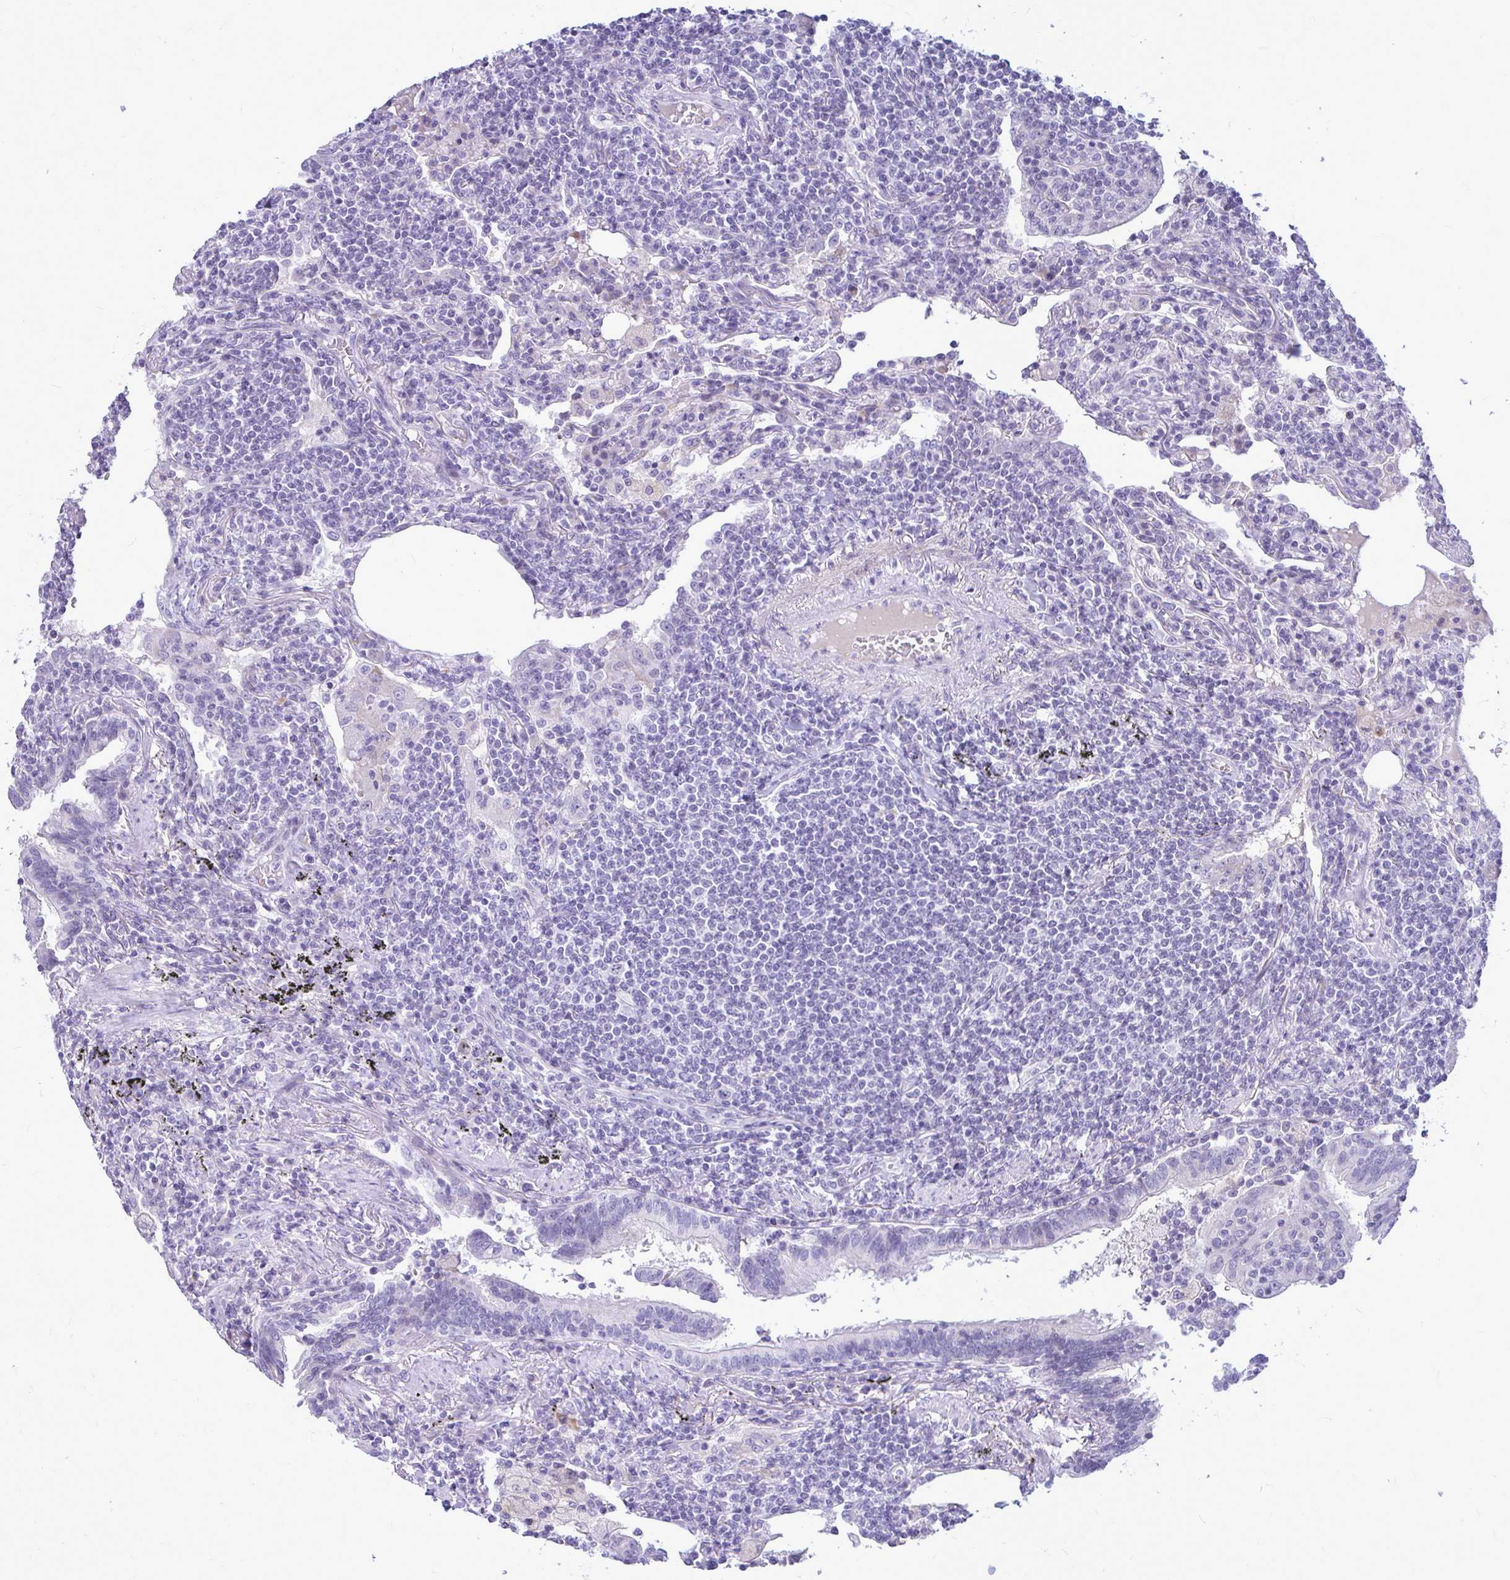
{"staining": {"intensity": "negative", "quantity": "none", "location": "none"}, "tissue": "lymphoma", "cell_type": "Tumor cells", "image_type": "cancer", "snomed": [{"axis": "morphology", "description": "Malignant lymphoma, non-Hodgkin's type, Low grade"}, {"axis": "topography", "description": "Lung"}], "caption": "There is no significant positivity in tumor cells of low-grade malignant lymphoma, non-Hodgkin's type. (Stains: DAB (3,3'-diaminobenzidine) immunohistochemistry (IHC) with hematoxylin counter stain, Microscopy: brightfield microscopy at high magnification).", "gene": "ZSCAN25", "patient": {"sex": "female", "age": 71}}